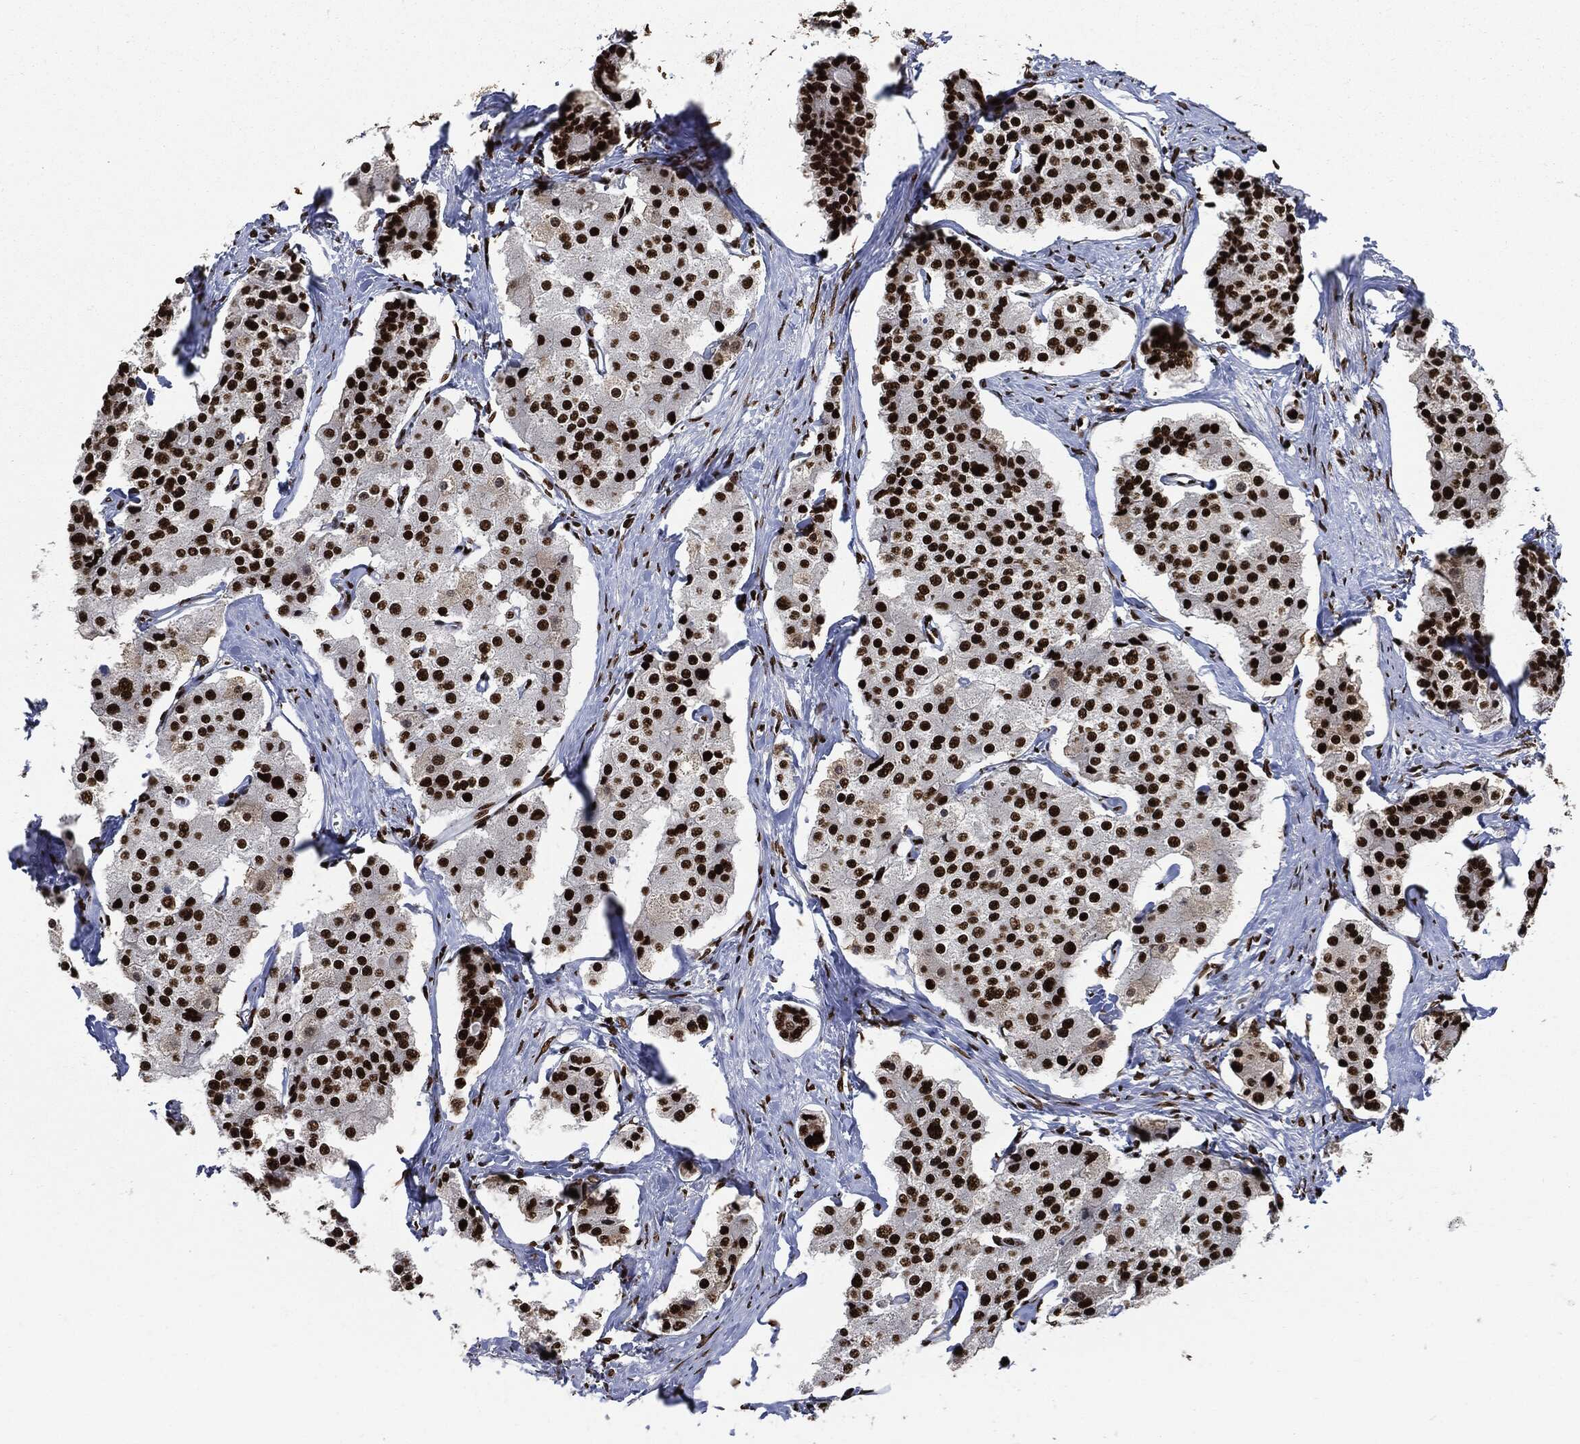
{"staining": {"intensity": "strong", "quantity": ">75%", "location": "nuclear"}, "tissue": "carcinoid", "cell_type": "Tumor cells", "image_type": "cancer", "snomed": [{"axis": "morphology", "description": "Carcinoid, malignant, NOS"}, {"axis": "topography", "description": "Small intestine"}], "caption": "Carcinoid (malignant) tissue shows strong nuclear positivity in approximately >75% of tumor cells", "gene": "RECQL", "patient": {"sex": "female", "age": 65}}